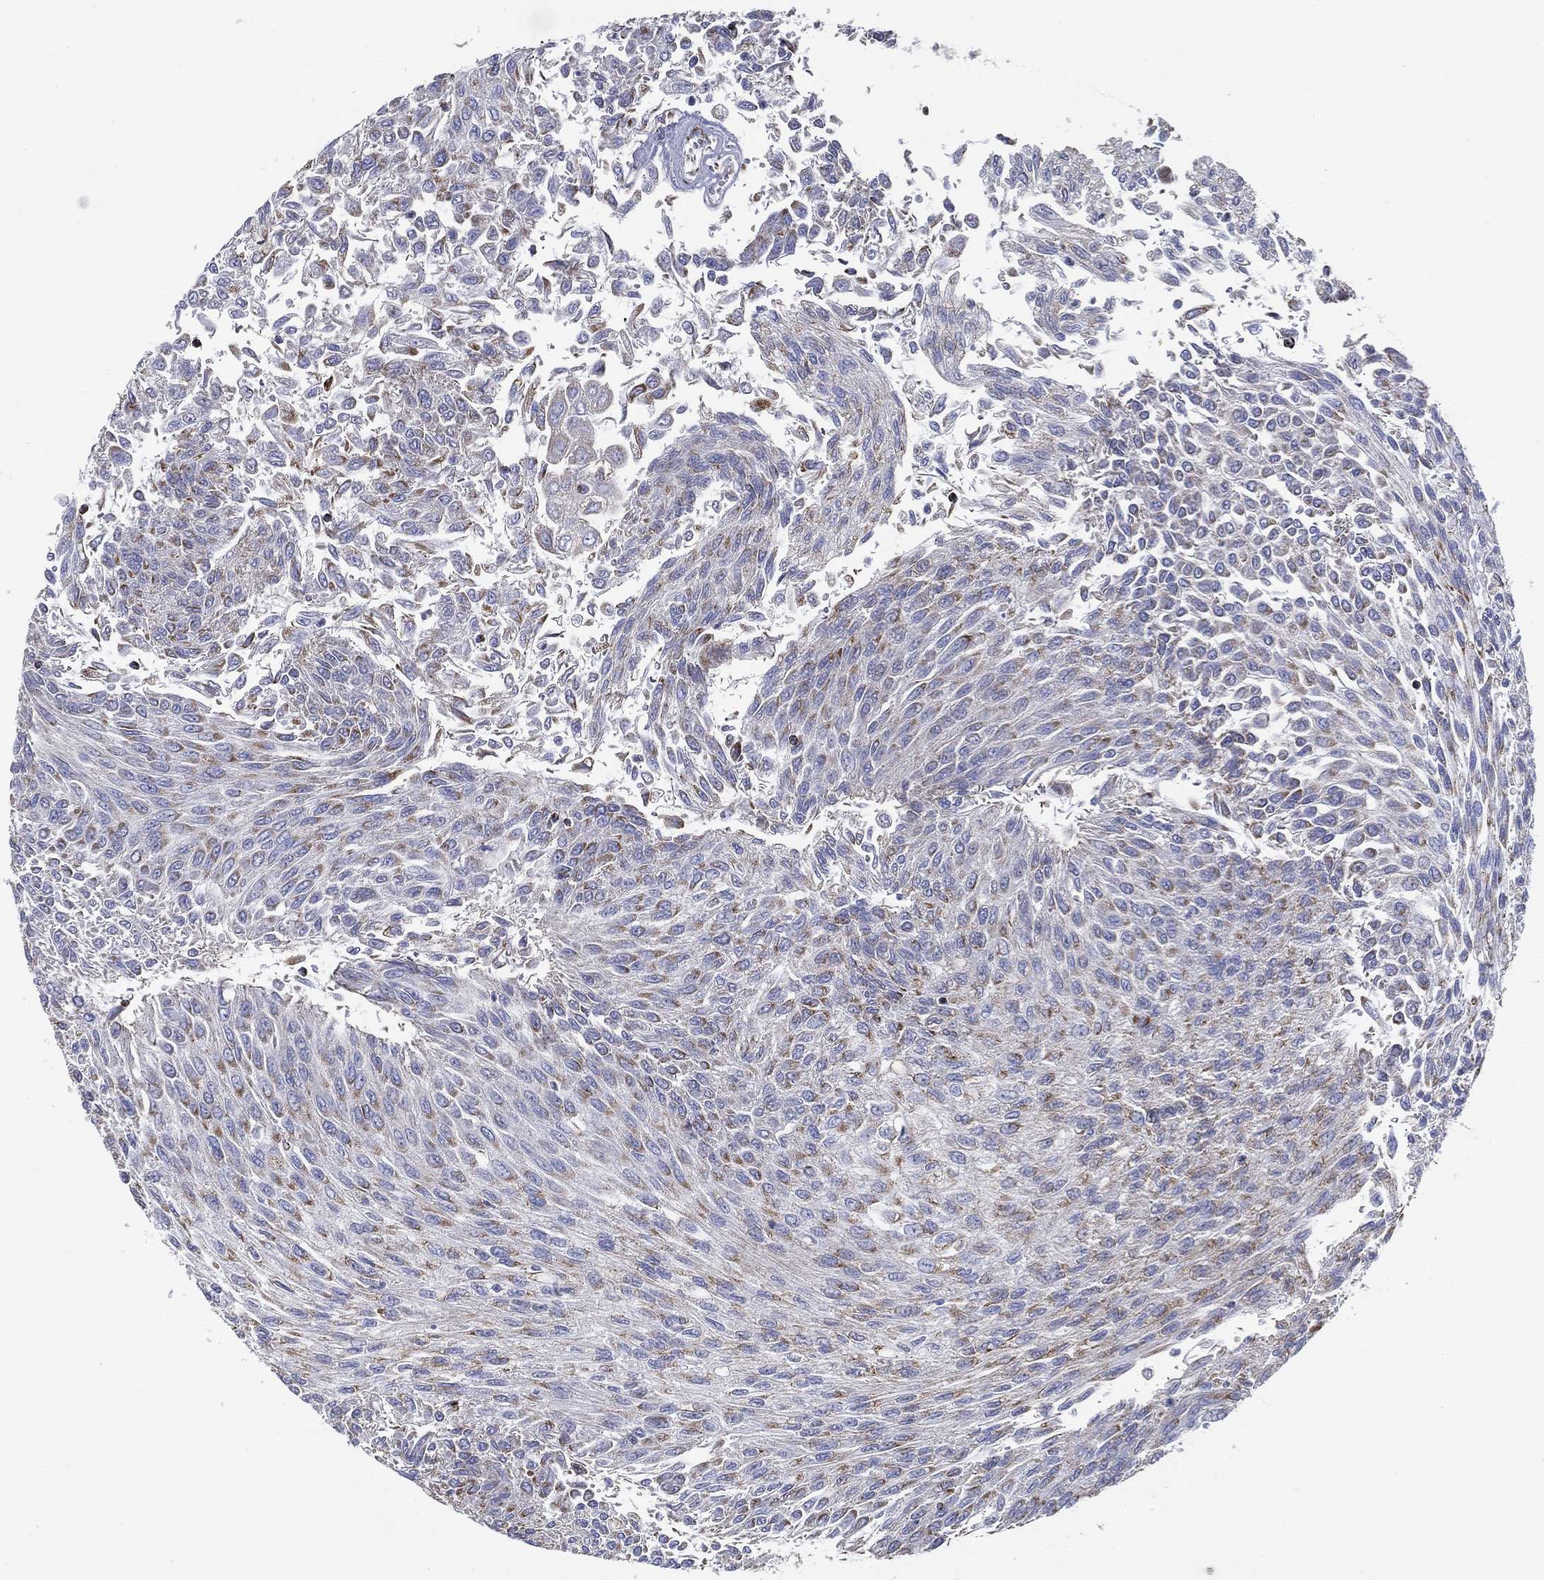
{"staining": {"intensity": "weak", "quantity": "<25%", "location": "cytoplasmic/membranous"}, "tissue": "urothelial cancer", "cell_type": "Tumor cells", "image_type": "cancer", "snomed": [{"axis": "morphology", "description": "Urothelial carcinoma, Low grade"}, {"axis": "topography", "description": "Urinary bladder"}], "caption": "Immunohistochemical staining of human low-grade urothelial carcinoma demonstrates no significant staining in tumor cells.", "gene": "SFXN1", "patient": {"sex": "male", "age": 78}}